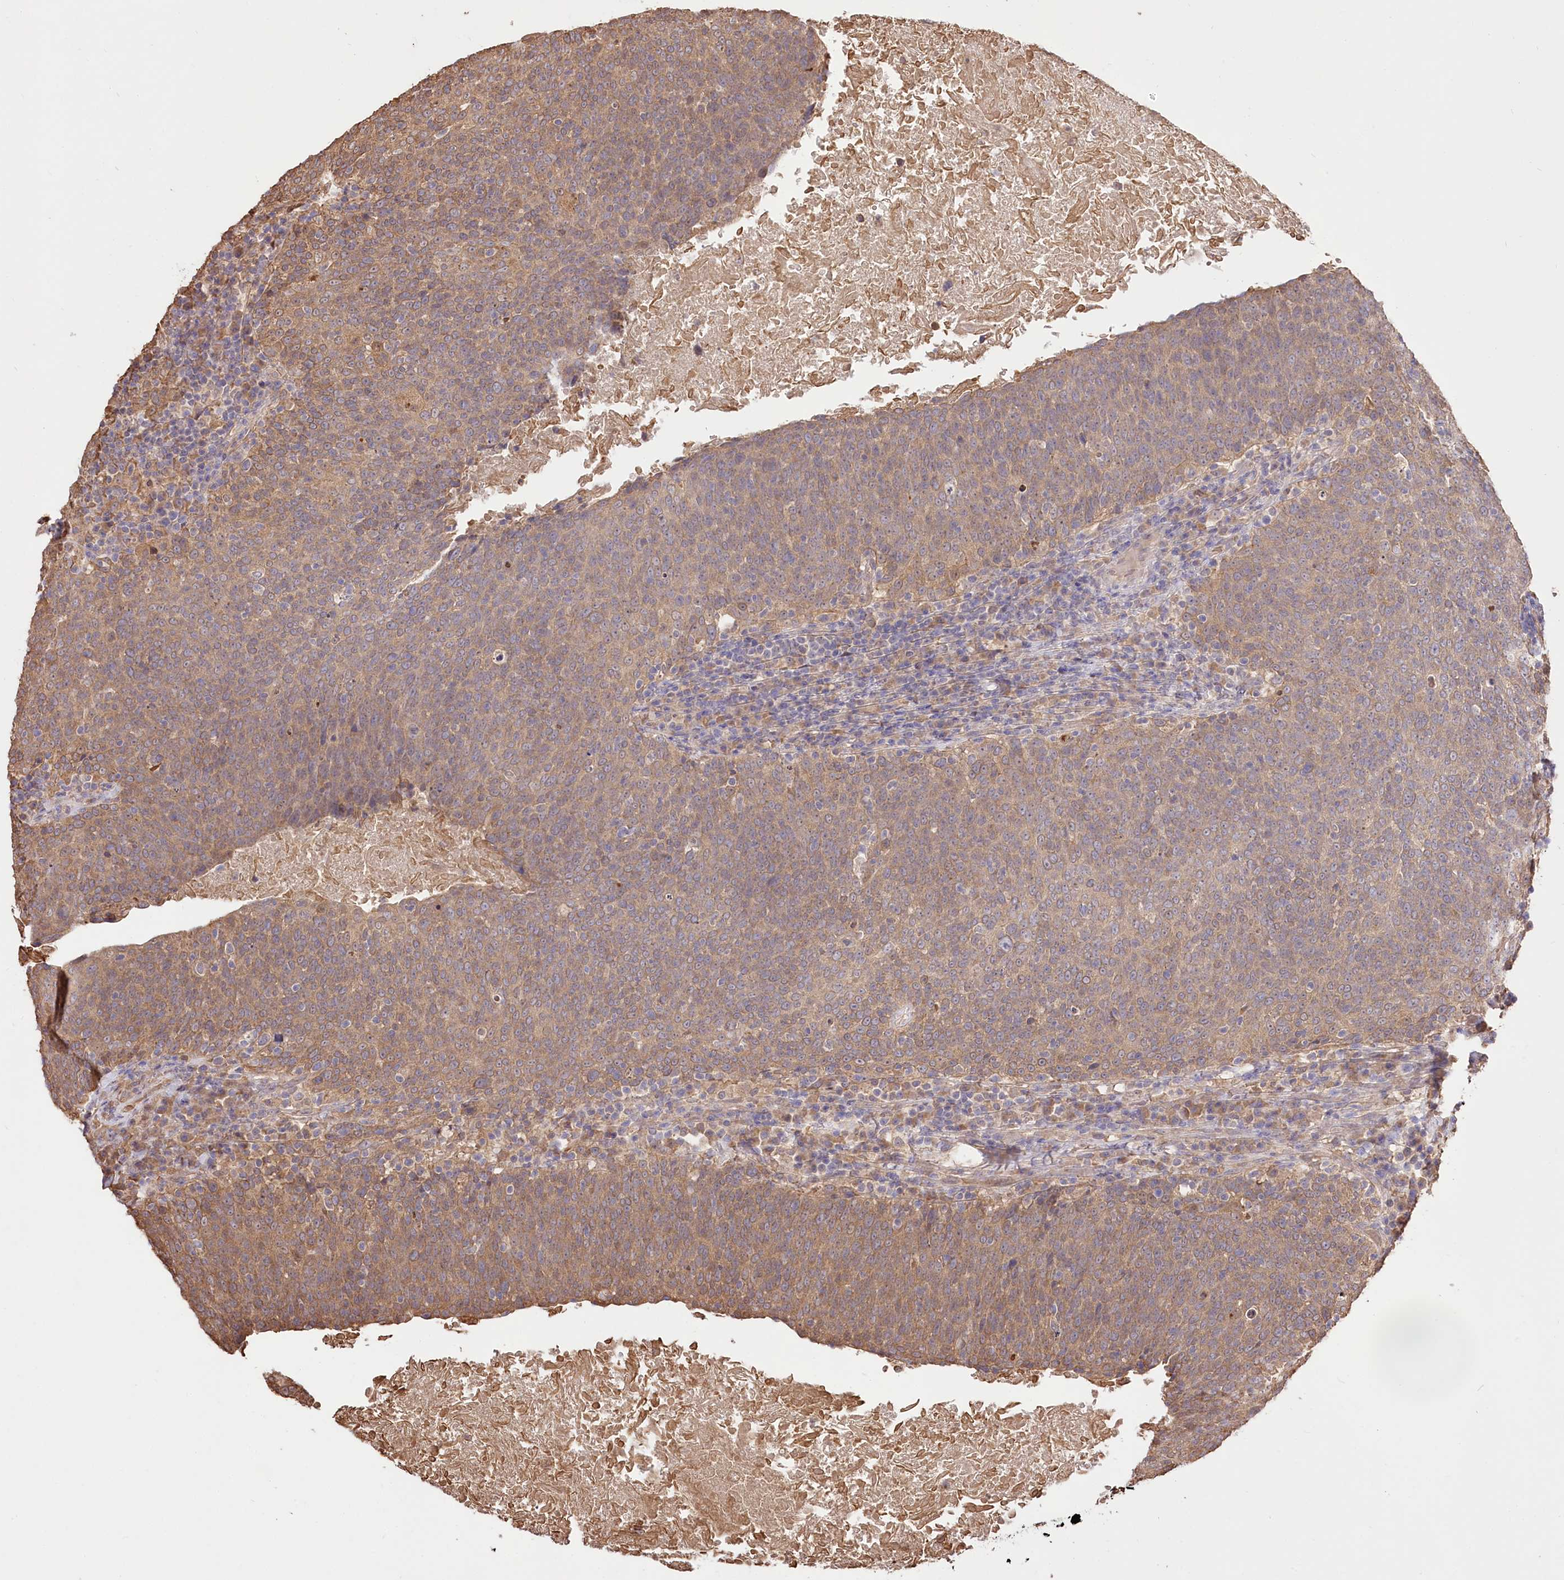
{"staining": {"intensity": "moderate", "quantity": ">75%", "location": "cytoplasmic/membranous"}, "tissue": "head and neck cancer", "cell_type": "Tumor cells", "image_type": "cancer", "snomed": [{"axis": "morphology", "description": "Squamous cell carcinoma, NOS"}, {"axis": "morphology", "description": "Squamous cell carcinoma, metastatic, NOS"}, {"axis": "topography", "description": "Lymph node"}, {"axis": "topography", "description": "Head-Neck"}], "caption": "Human metastatic squamous cell carcinoma (head and neck) stained for a protein (brown) demonstrates moderate cytoplasmic/membranous positive expression in approximately >75% of tumor cells.", "gene": "R3HDM2", "patient": {"sex": "male", "age": 62}}